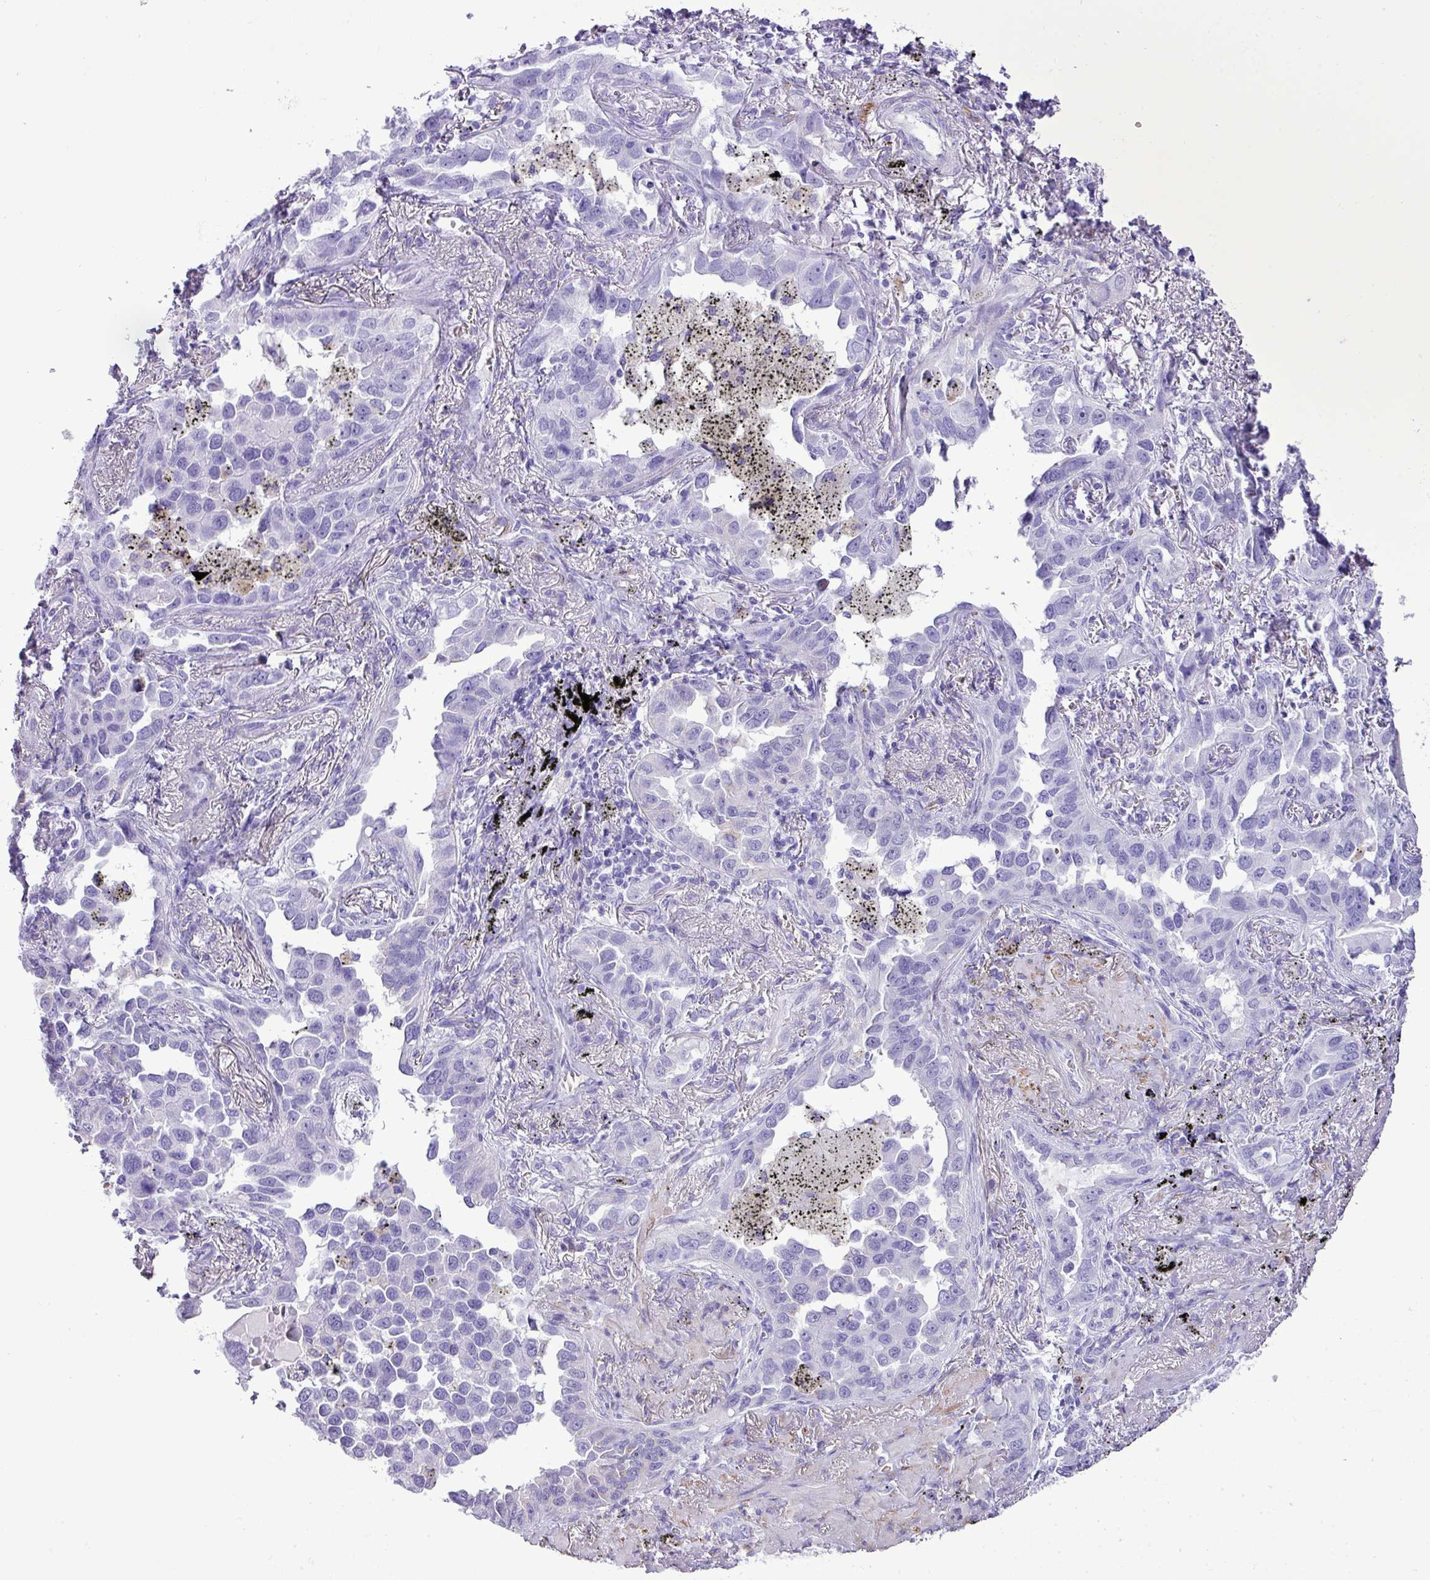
{"staining": {"intensity": "negative", "quantity": "none", "location": "none"}, "tissue": "lung cancer", "cell_type": "Tumor cells", "image_type": "cancer", "snomed": [{"axis": "morphology", "description": "Adenocarcinoma, NOS"}, {"axis": "topography", "description": "Lung"}], "caption": "The photomicrograph reveals no significant positivity in tumor cells of lung cancer.", "gene": "ZSCAN5A", "patient": {"sex": "male", "age": 67}}